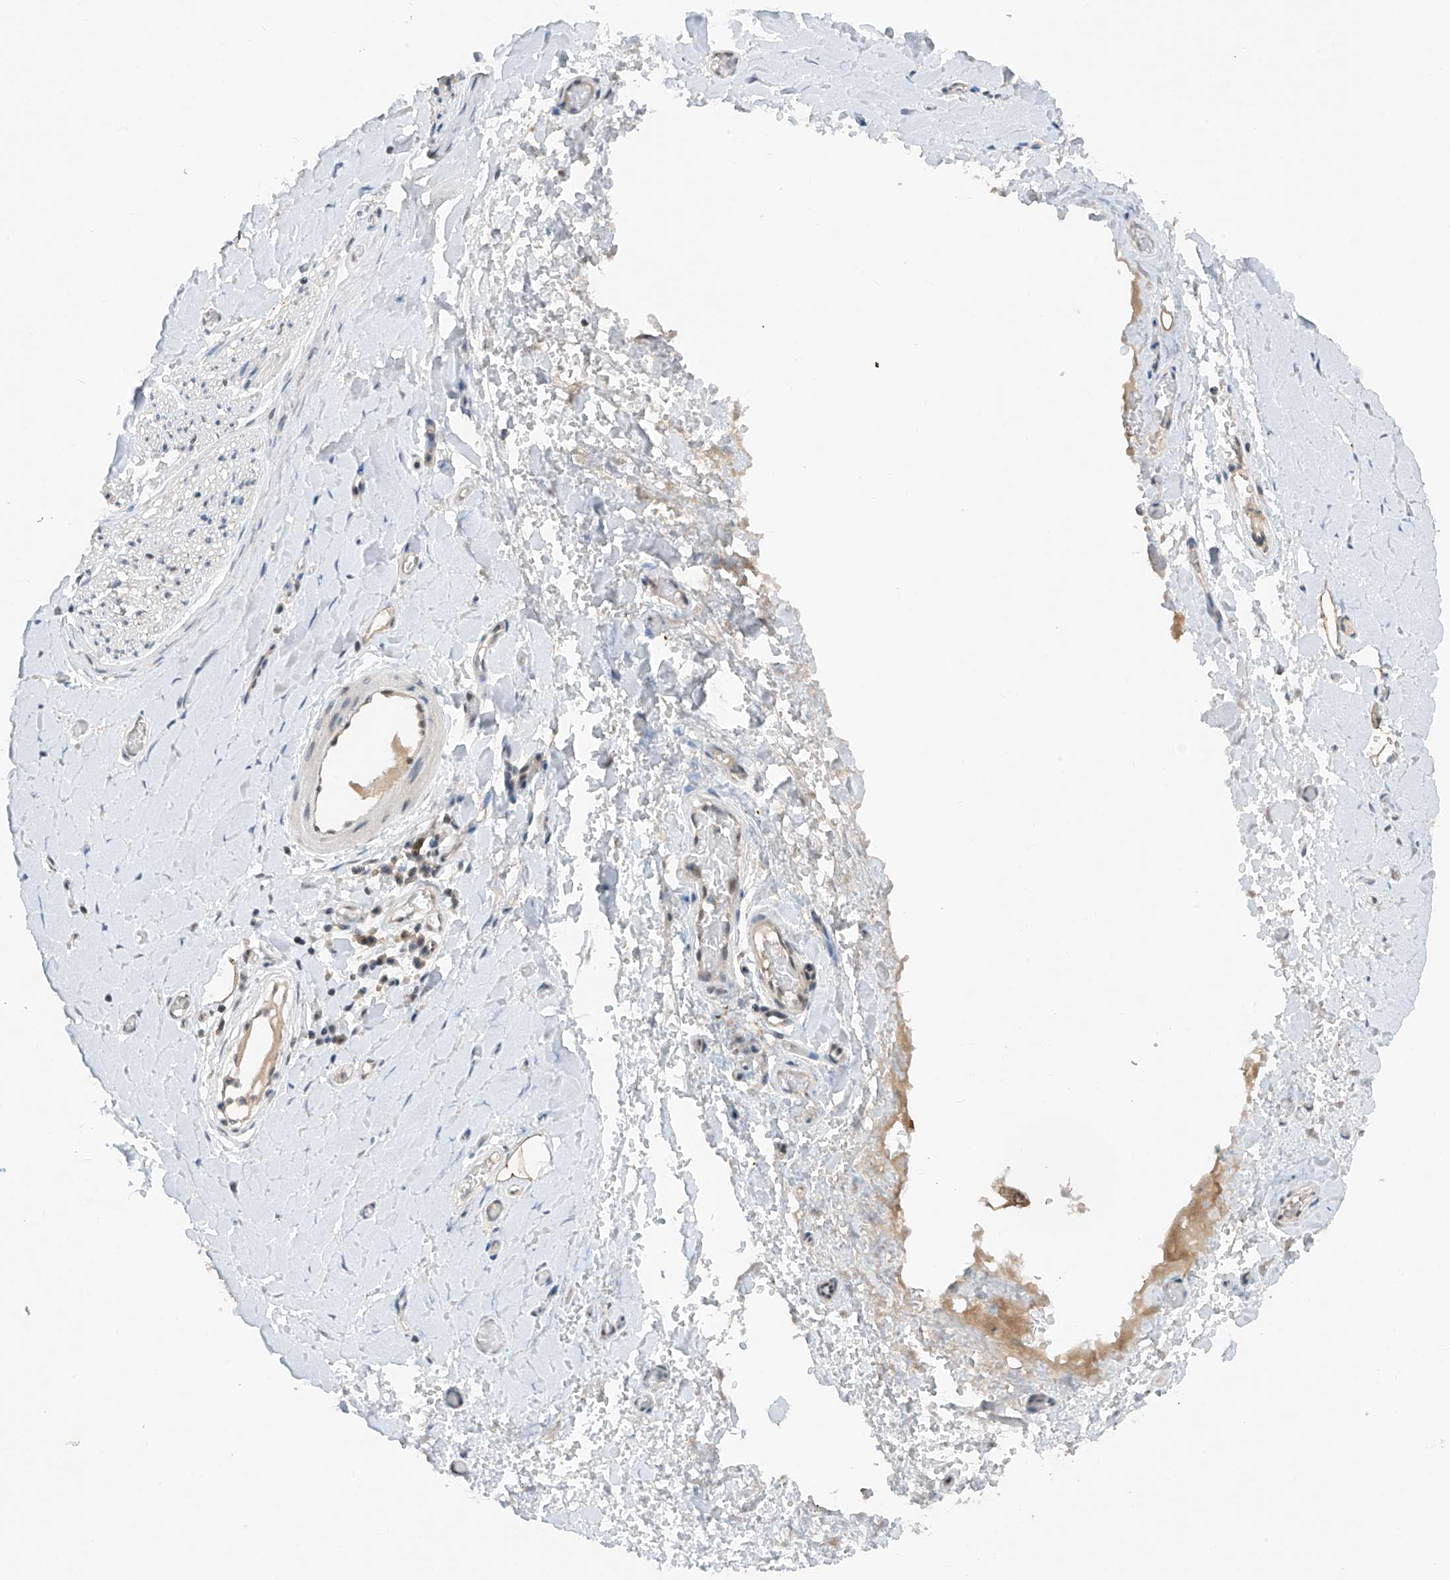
{"staining": {"intensity": "moderate", "quantity": "<25%", "location": "cytoplasmic/membranous,nuclear"}, "tissue": "soft tissue", "cell_type": "Fibroblasts", "image_type": "normal", "snomed": [{"axis": "morphology", "description": "Normal tissue, NOS"}, {"axis": "morphology", "description": "Adenocarcinoma, NOS"}, {"axis": "topography", "description": "Stomach, upper"}, {"axis": "topography", "description": "Peripheral nerve tissue"}], "caption": "Protein expression analysis of benign human soft tissue reveals moderate cytoplasmic/membranous,nuclear positivity in approximately <25% of fibroblasts.", "gene": "RPAIN", "patient": {"sex": "male", "age": 62}}